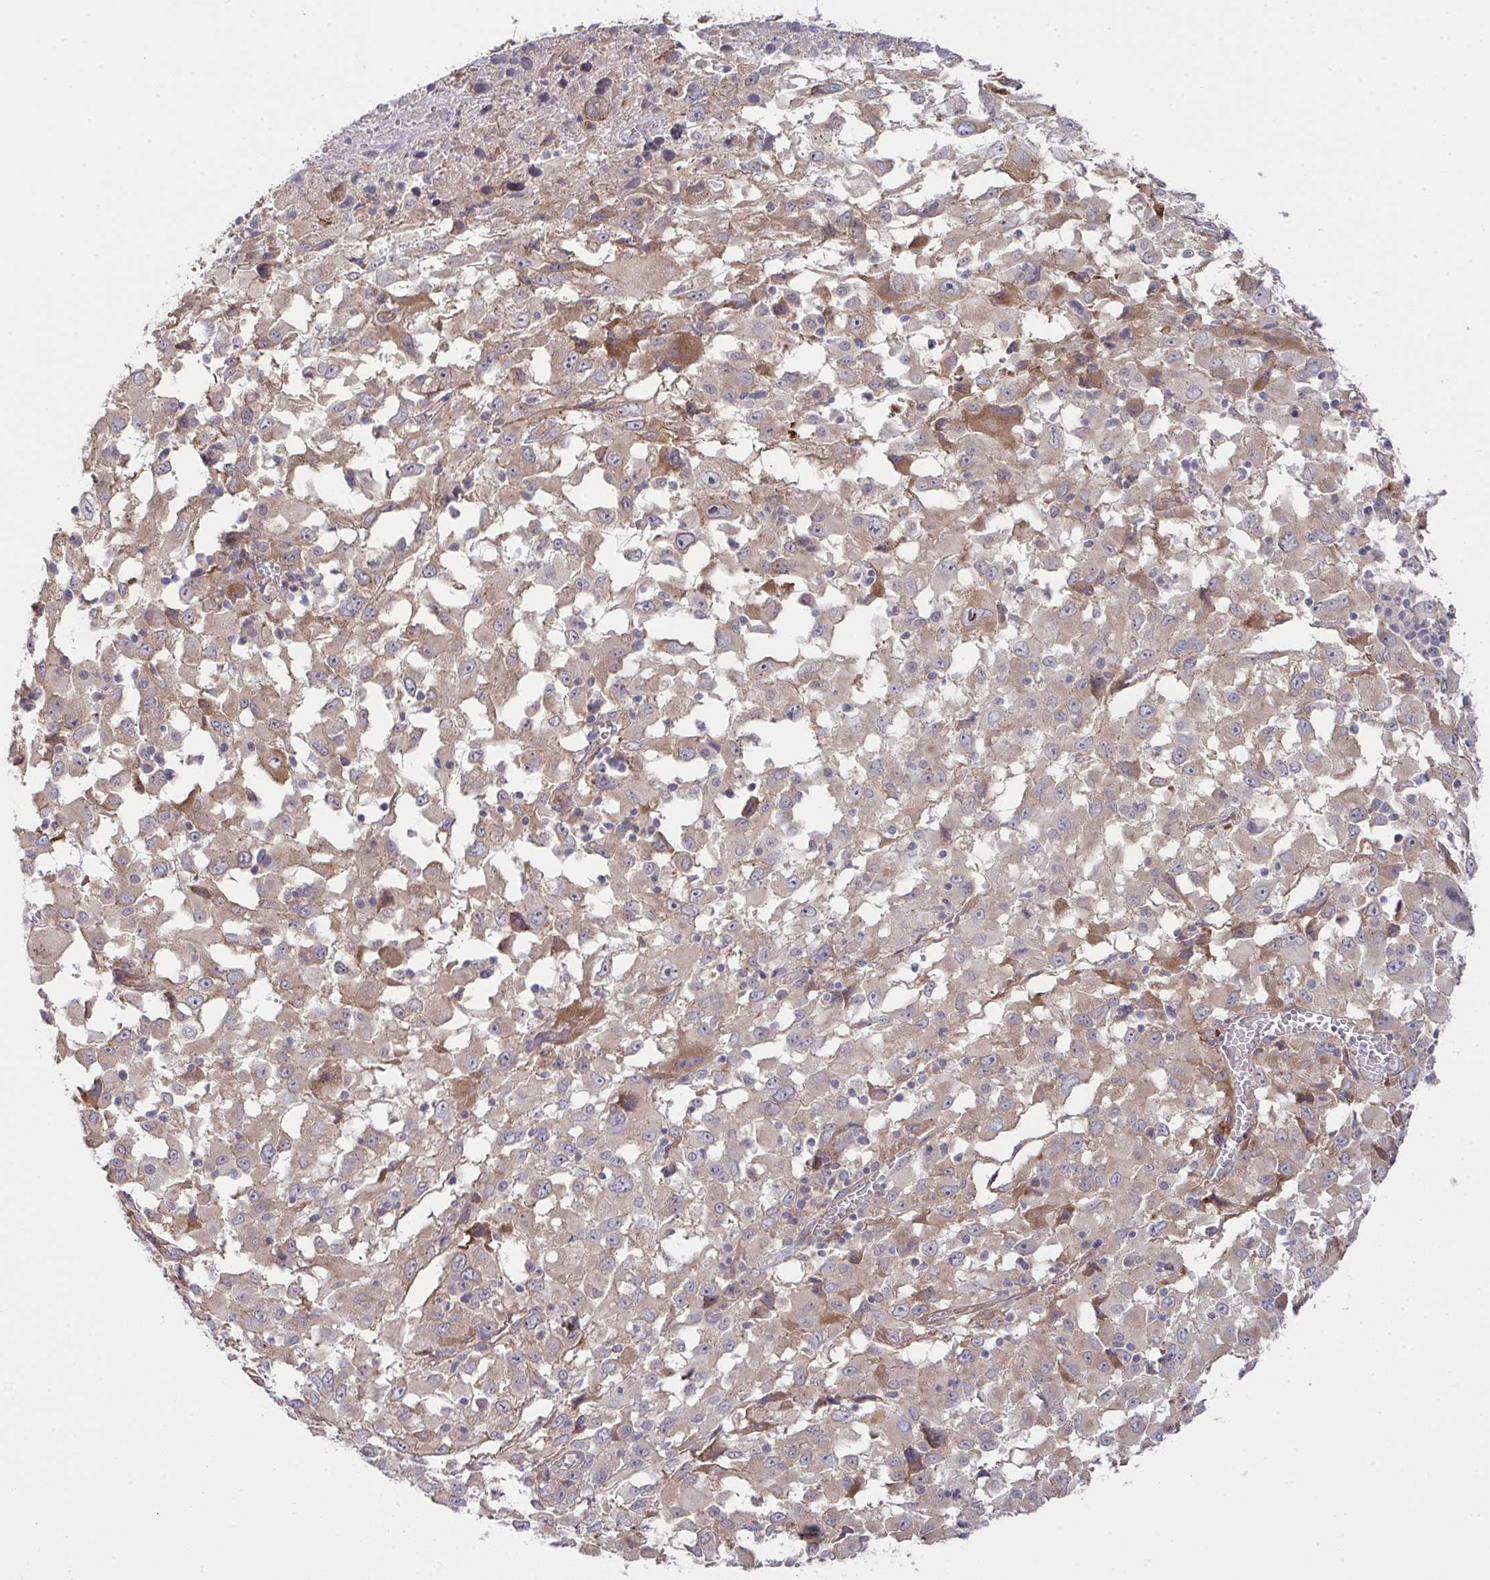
{"staining": {"intensity": "weak", "quantity": ">75%", "location": "cytoplasmic/membranous"}, "tissue": "melanoma", "cell_type": "Tumor cells", "image_type": "cancer", "snomed": [{"axis": "morphology", "description": "Malignant melanoma, Metastatic site"}, {"axis": "topography", "description": "Soft tissue"}], "caption": "A photomicrograph showing weak cytoplasmic/membranous staining in approximately >75% of tumor cells in malignant melanoma (metastatic site), as visualized by brown immunohistochemical staining.", "gene": "CASP9", "patient": {"sex": "male", "age": 50}}